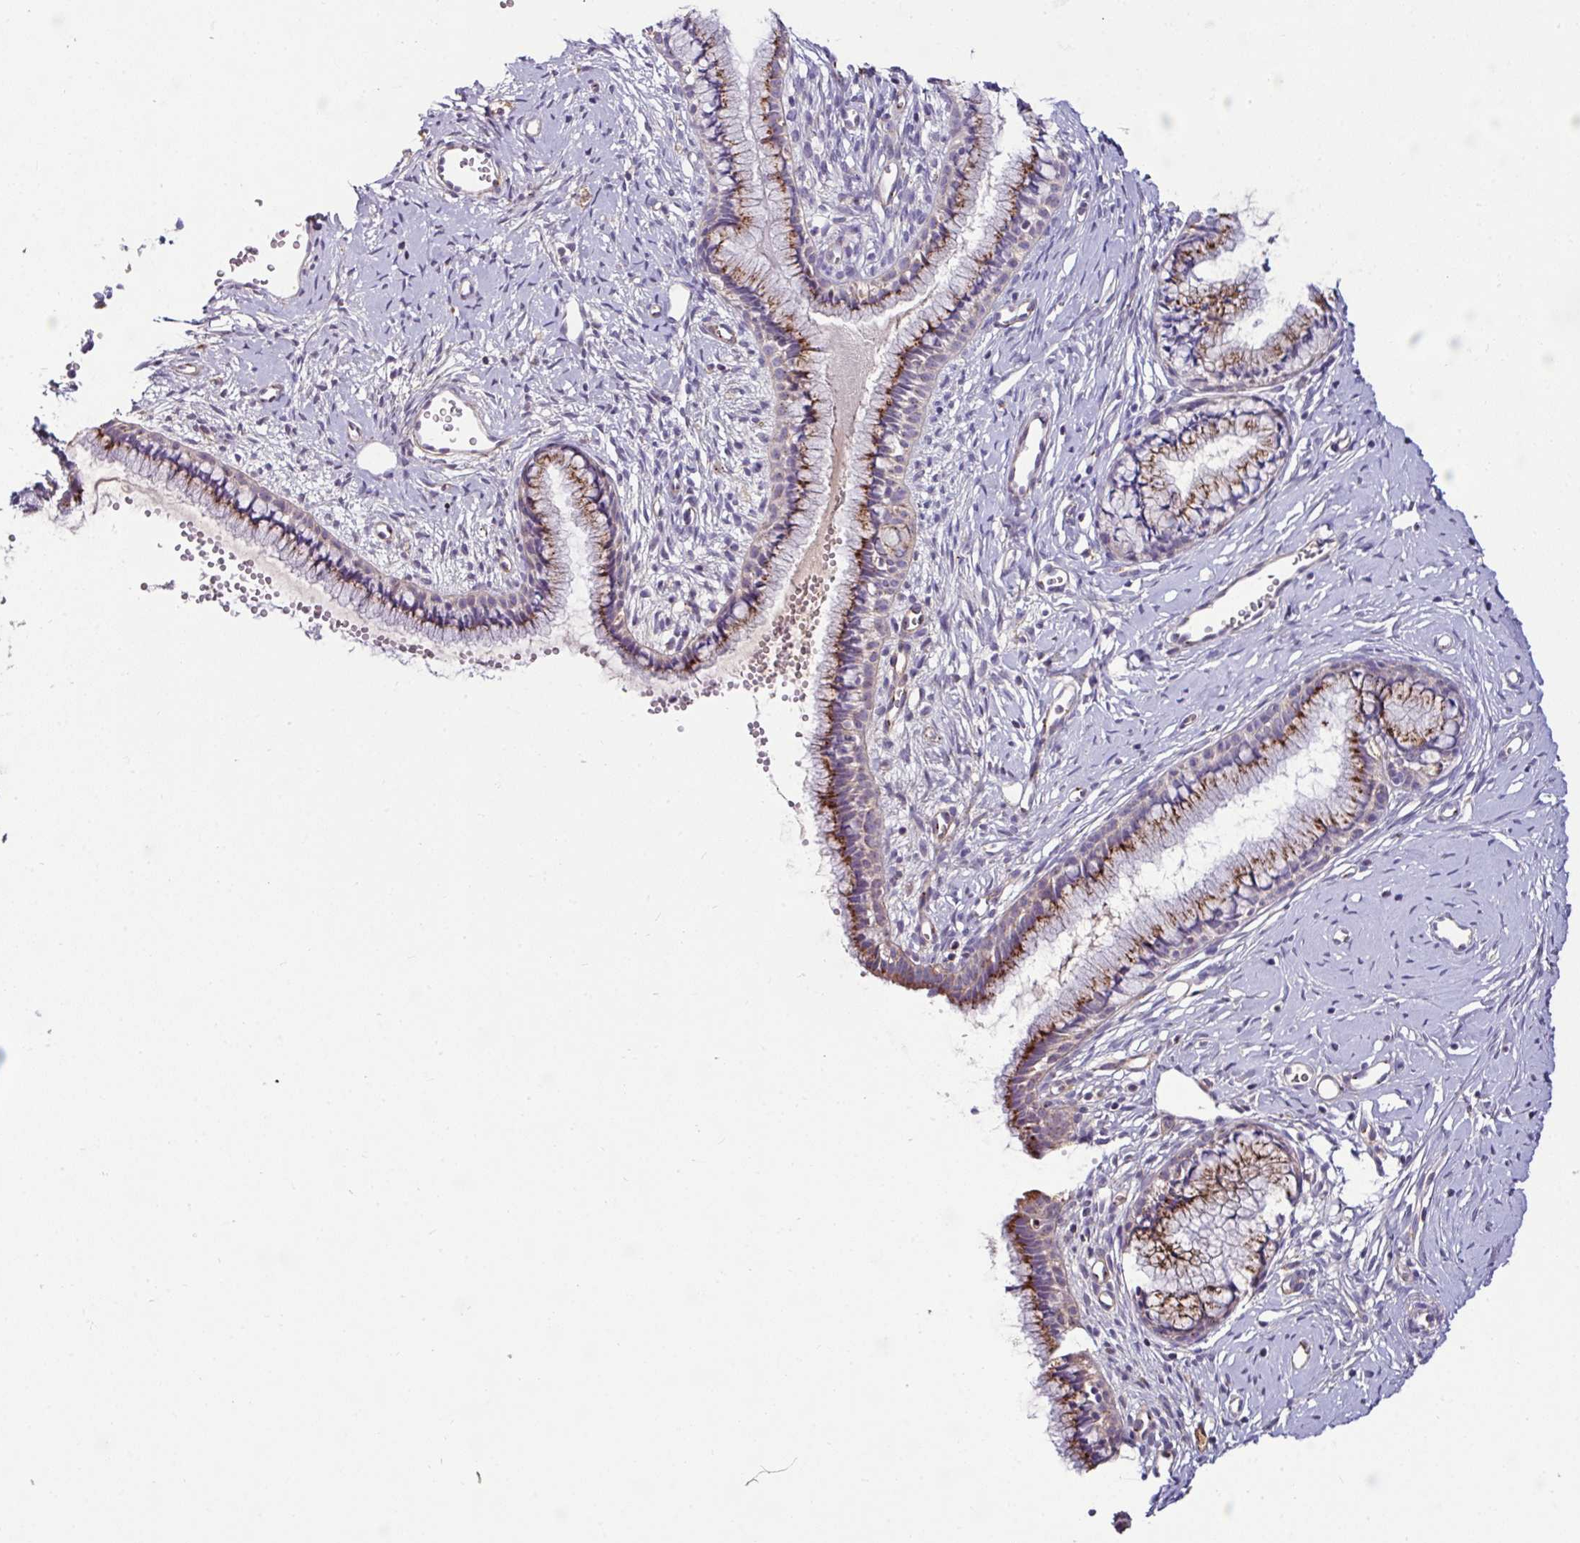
{"staining": {"intensity": "moderate", "quantity": ">75%", "location": "cytoplasmic/membranous"}, "tissue": "cervix", "cell_type": "Glandular cells", "image_type": "normal", "snomed": [{"axis": "morphology", "description": "Normal tissue, NOS"}, {"axis": "topography", "description": "Cervix"}], "caption": "Protein positivity by IHC exhibits moderate cytoplasmic/membranous staining in approximately >75% of glandular cells in benign cervix. Nuclei are stained in blue.", "gene": "CPD", "patient": {"sex": "female", "age": 40}}